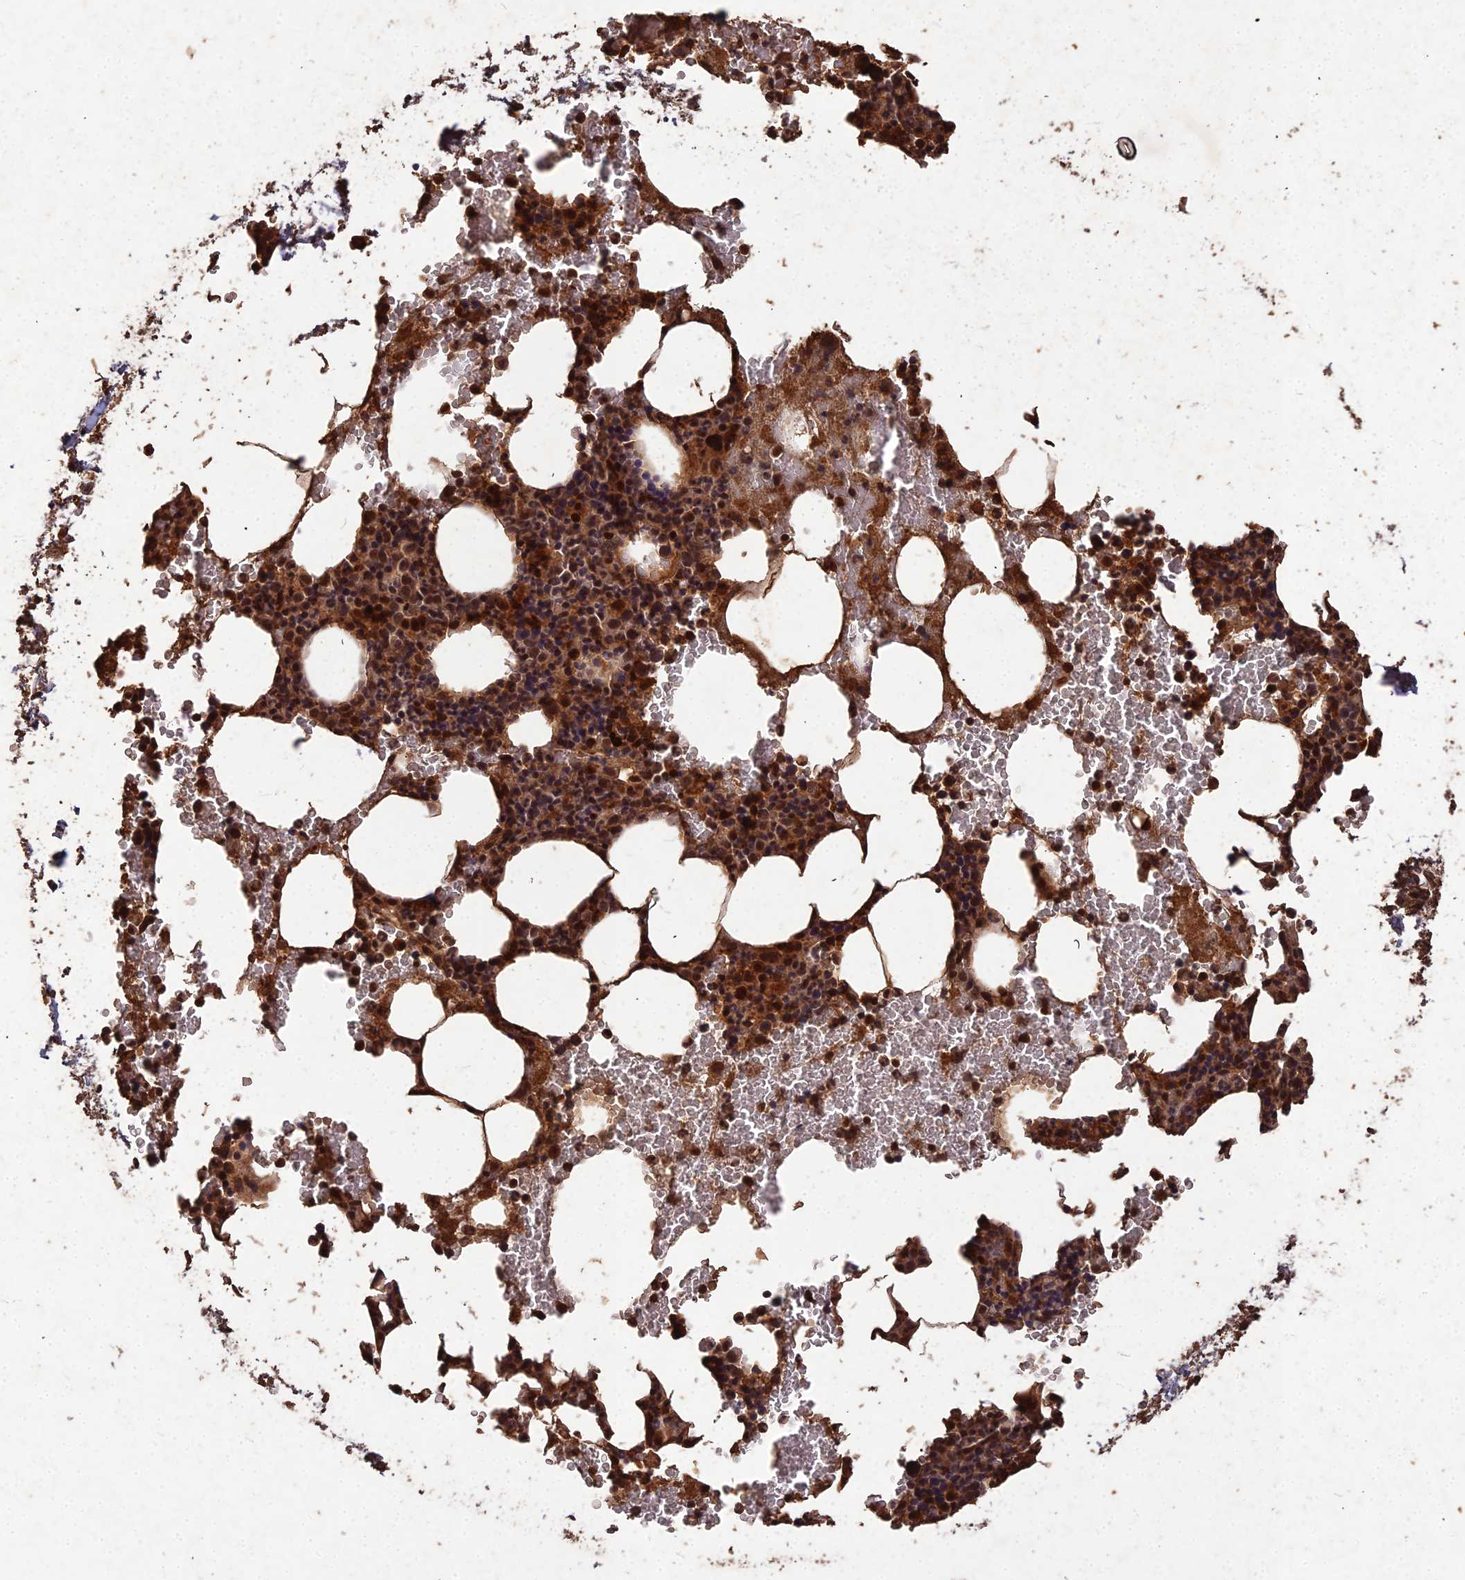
{"staining": {"intensity": "strong", "quantity": ">75%", "location": "cytoplasmic/membranous,nuclear"}, "tissue": "bone marrow", "cell_type": "Hematopoietic cells", "image_type": "normal", "snomed": [{"axis": "morphology", "description": "Normal tissue, NOS"}, {"axis": "morphology", "description": "Inflammation, NOS"}, {"axis": "topography", "description": "Bone marrow"}], "caption": "Hematopoietic cells demonstrate high levels of strong cytoplasmic/membranous,nuclear expression in about >75% of cells in unremarkable bone marrow. (DAB IHC, brown staining for protein, blue staining for nuclei).", "gene": "SYMPK", "patient": {"sex": "female", "age": 78}}